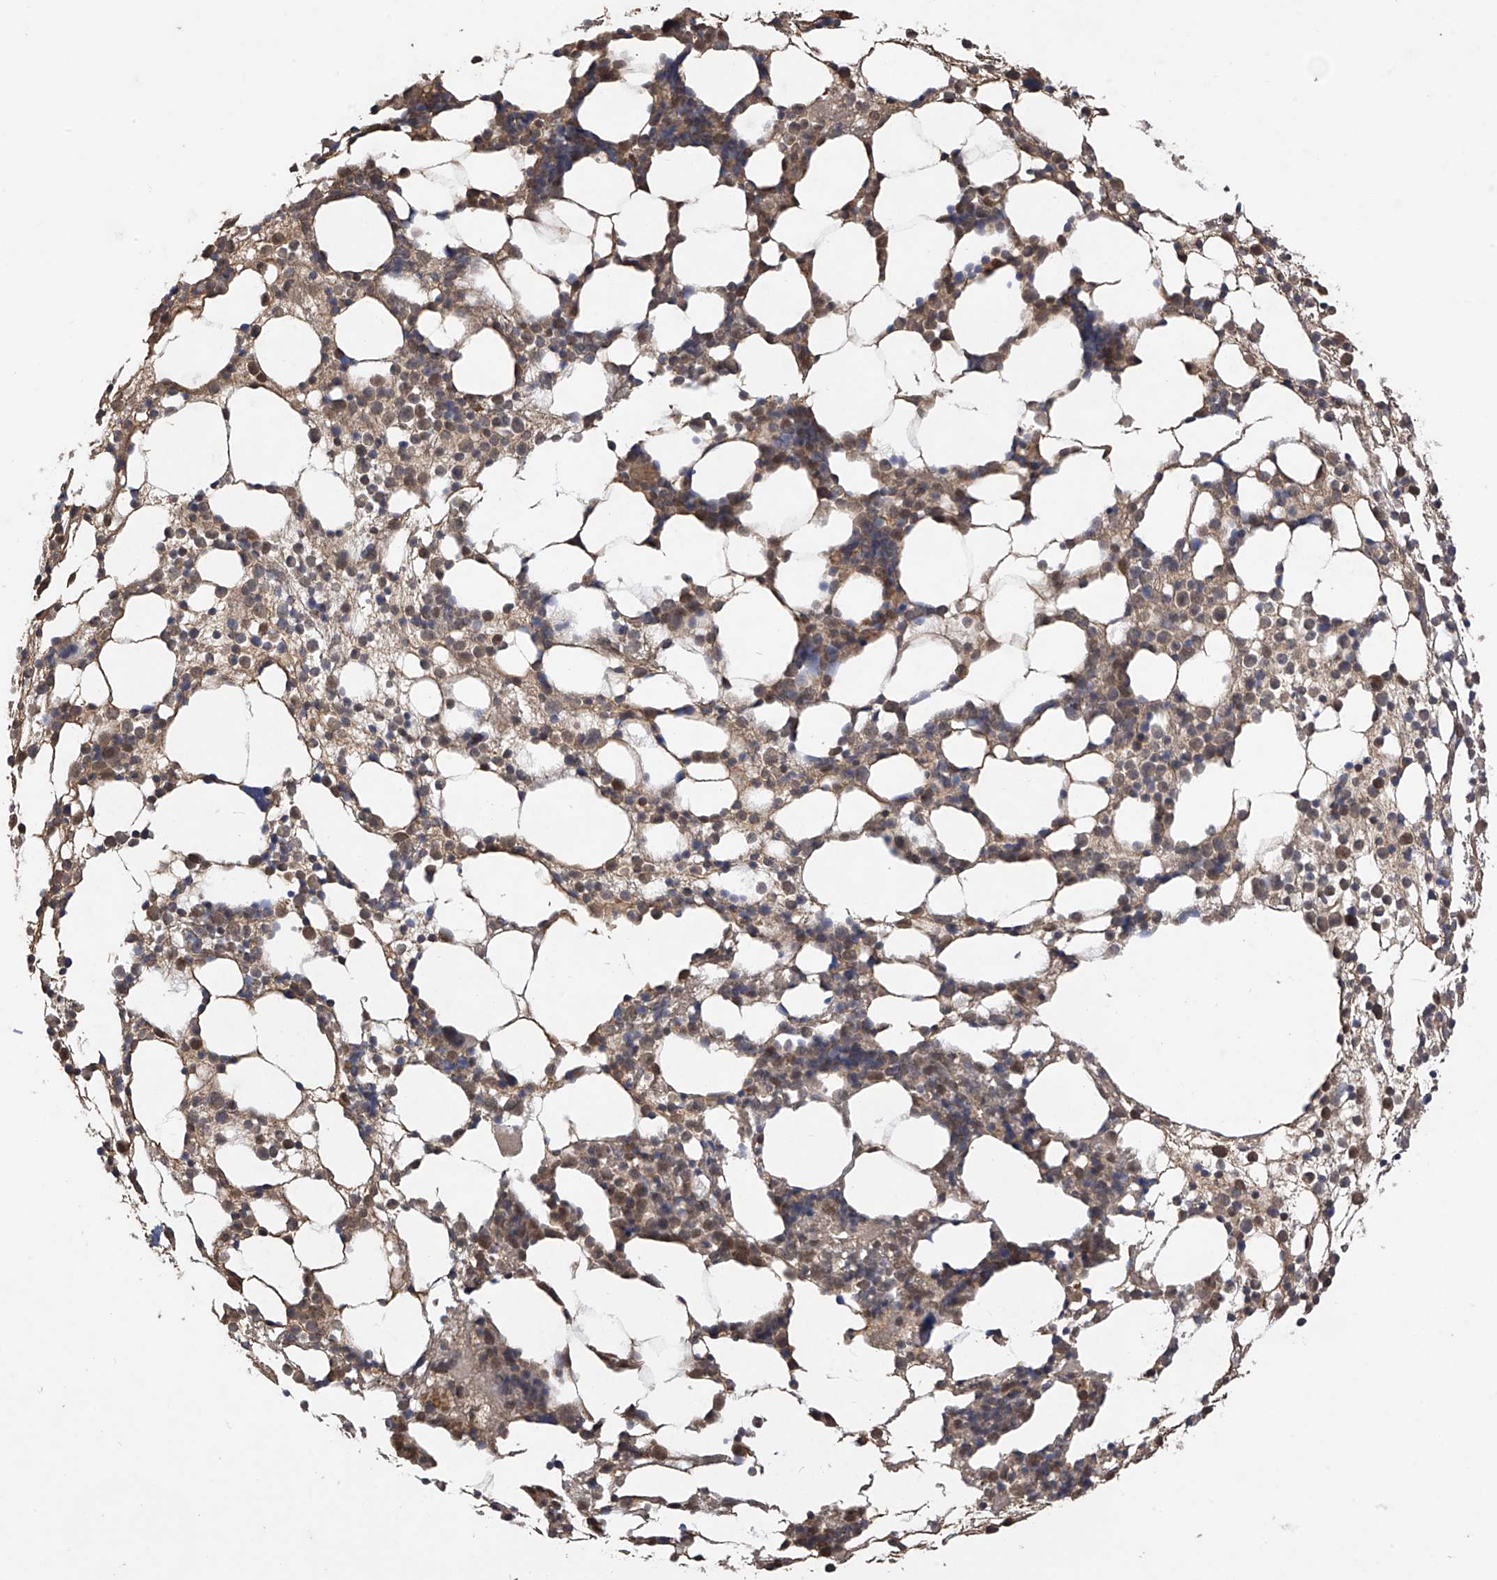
{"staining": {"intensity": "moderate", "quantity": "<25%", "location": "cytoplasmic/membranous,nuclear"}, "tissue": "bone marrow", "cell_type": "Hematopoietic cells", "image_type": "normal", "snomed": [{"axis": "morphology", "description": "Normal tissue, NOS"}, {"axis": "topography", "description": "Bone marrow"}], "caption": "Immunohistochemistry (IHC) staining of unremarkable bone marrow, which shows low levels of moderate cytoplasmic/membranous,nuclear expression in about <25% of hematopoietic cells indicating moderate cytoplasmic/membranous,nuclear protein positivity. The staining was performed using DAB (brown) for protein detection and nuclei were counterstained in hematoxylin (blue).", "gene": "PNPT1", "patient": {"sex": "female", "age": 57}}